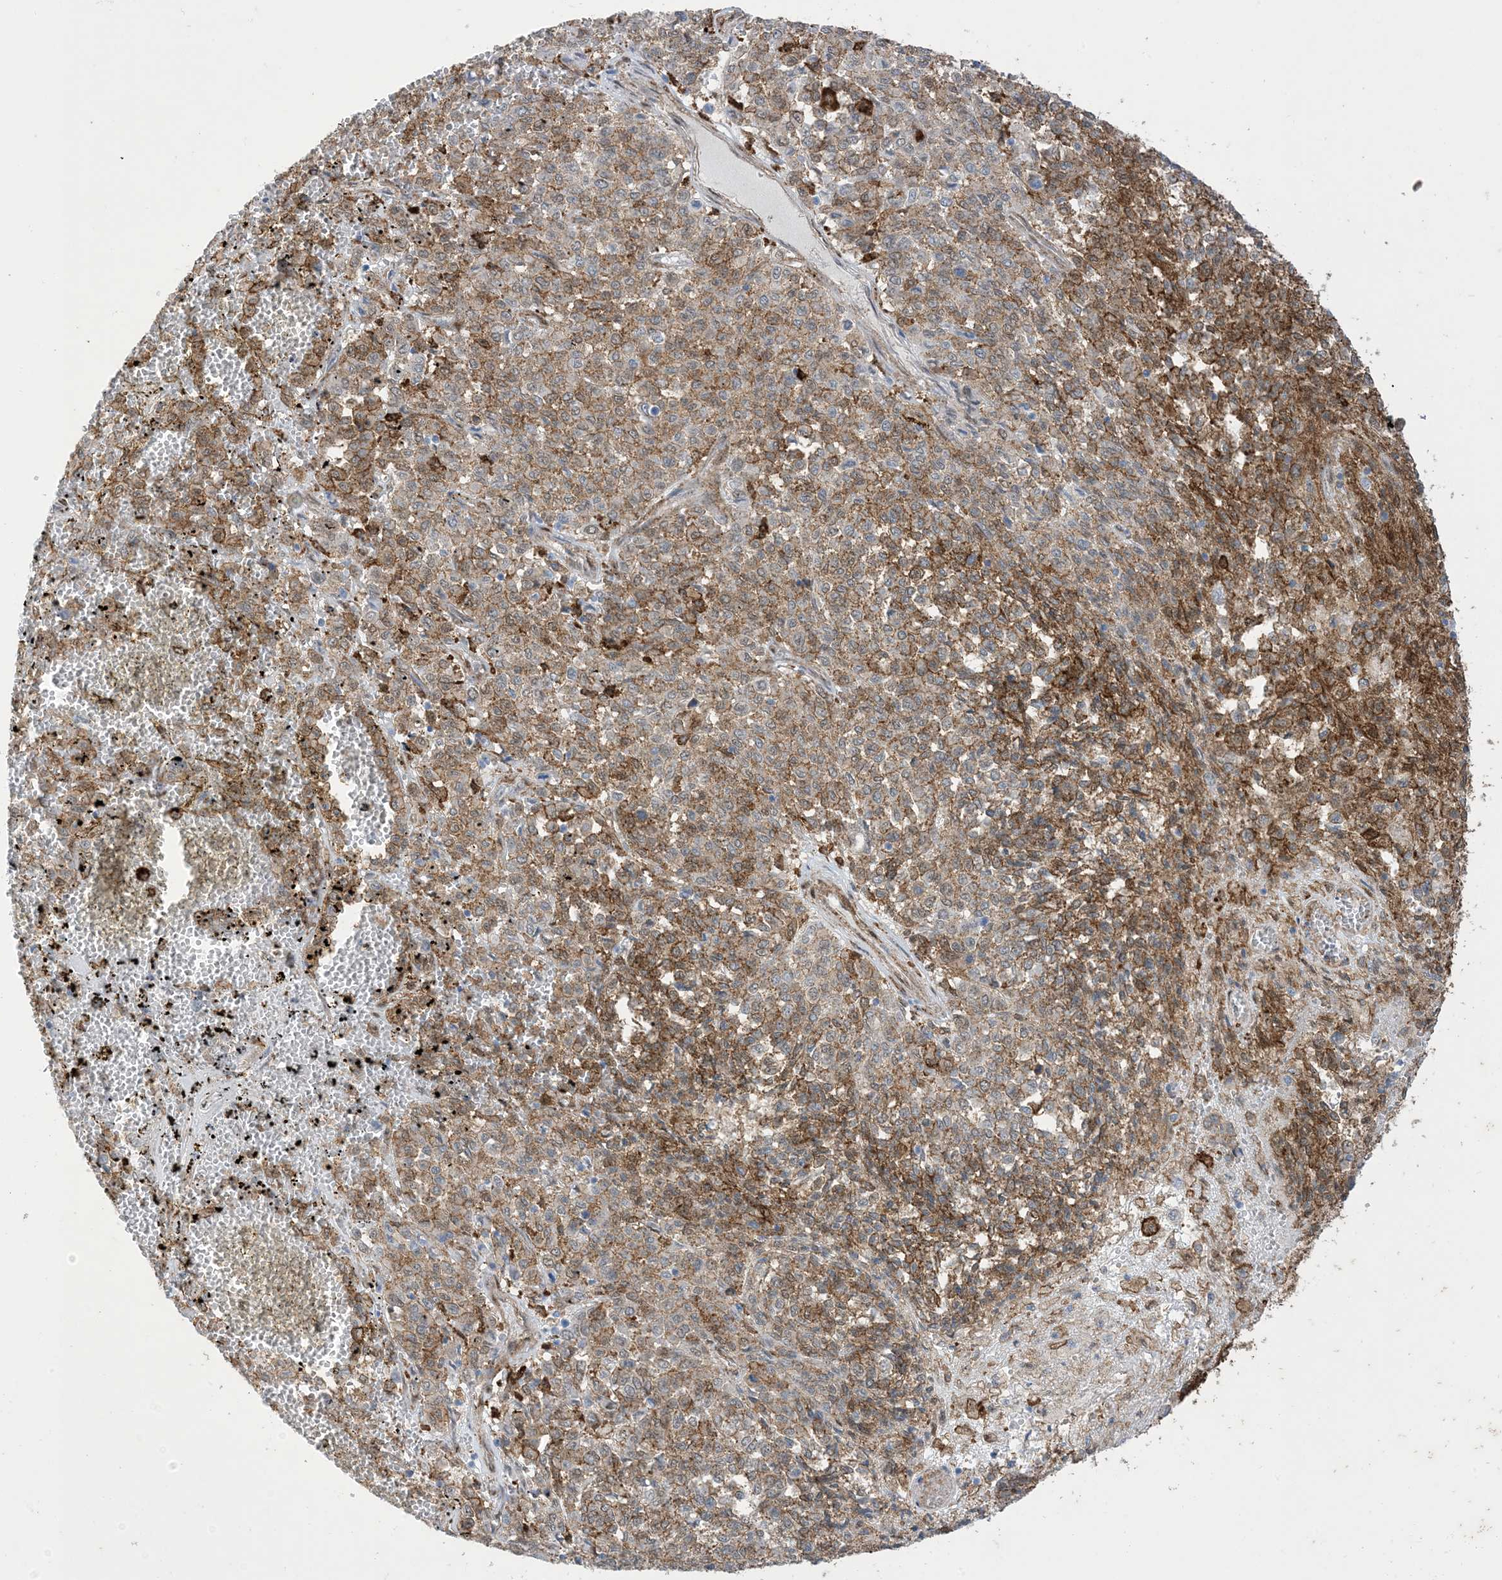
{"staining": {"intensity": "moderate", "quantity": ">75%", "location": "cytoplasmic/membranous"}, "tissue": "melanoma", "cell_type": "Tumor cells", "image_type": "cancer", "snomed": [{"axis": "morphology", "description": "Malignant melanoma, Metastatic site"}, {"axis": "topography", "description": "Pancreas"}], "caption": "Immunohistochemistry (DAB (3,3'-diaminobenzidine)) staining of human melanoma exhibits moderate cytoplasmic/membranous protein expression in about >75% of tumor cells.", "gene": "GSN", "patient": {"sex": "female", "age": 30}}